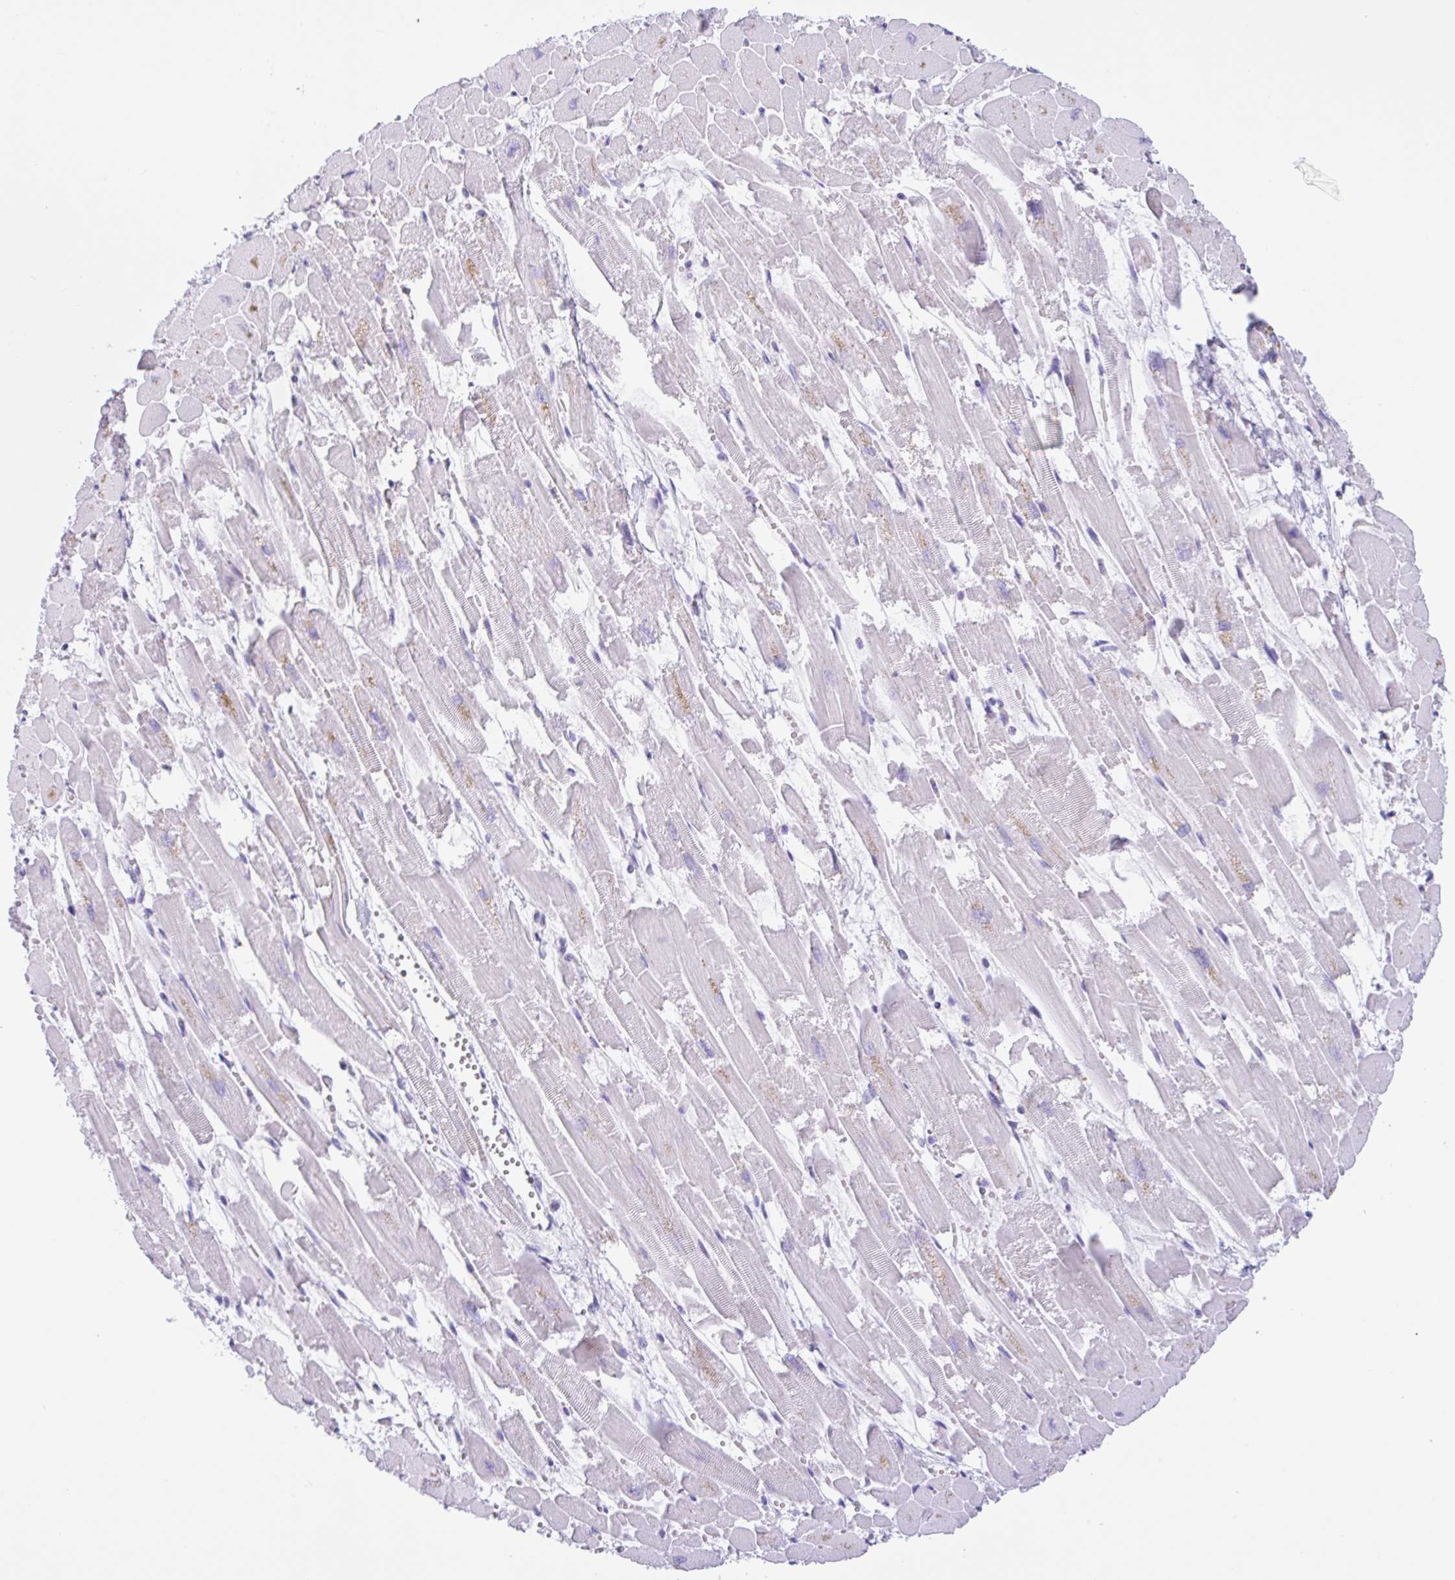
{"staining": {"intensity": "negative", "quantity": "none", "location": "none"}, "tissue": "heart muscle", "cell_type": "Cardiomyocytes", "image_type": "normal", "snomed": [{"axis": "morphology", "description": "Normal tissue, NOS"}, {"axis": "topography", "description": "Heart"}], "caption": "An image of human heart muscle is negative for staining in cardiomyocytes. (Brightfield microscopy of DAB (3,3'-diaminobenzidine) immunohistochemistry (IHC) at high magnification).", "gene": "NDUFAF8", "patient": {"sex": "female", "age": 52}}